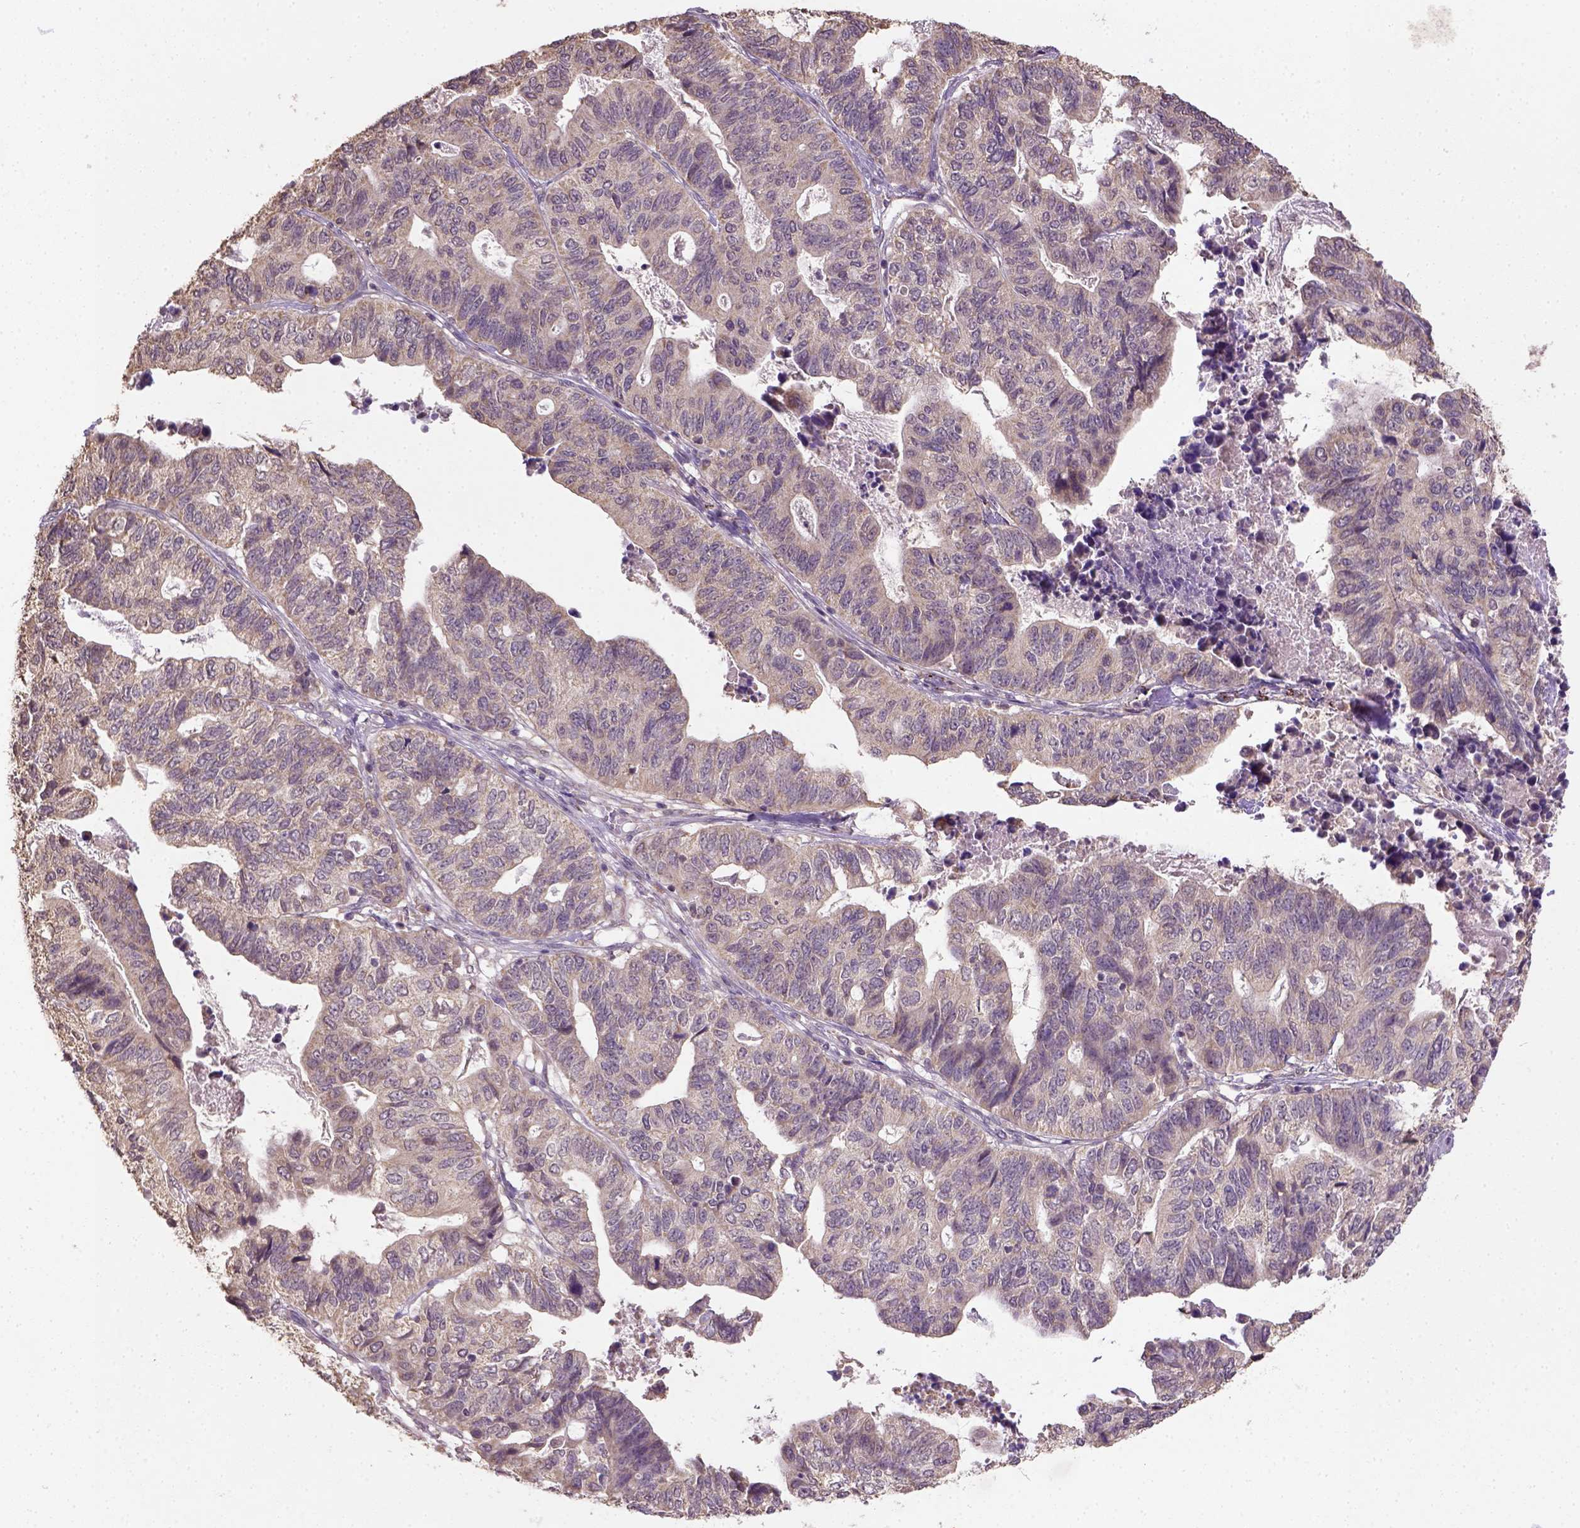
{"staining": {"intensity": "weak", "quantity": ">75%", "location": "cytoplasmic/membranous"}, "tissue": "stomach cancer", "cell_type": "Tumor cells", "image_type": "cancer", "snomed": [{"axis": "morphology", "description": "Adenocarcinoma, NOS"}, {"axis": "topography", "description": "Stomach, upper"}], "caption": "DAB (3,3'-diaminobenzidine) immunohistochemical staining of human stomach cancer exhibits weak cytoplasmic/membranous protein expression in about >75% of tumor cells. (DAB (3,3'-diaminobenzidine) IHC with brightfield microscopy, high magnification).", "gene": "NUDT10", "patient": {"sex": "female", "age": 67}}